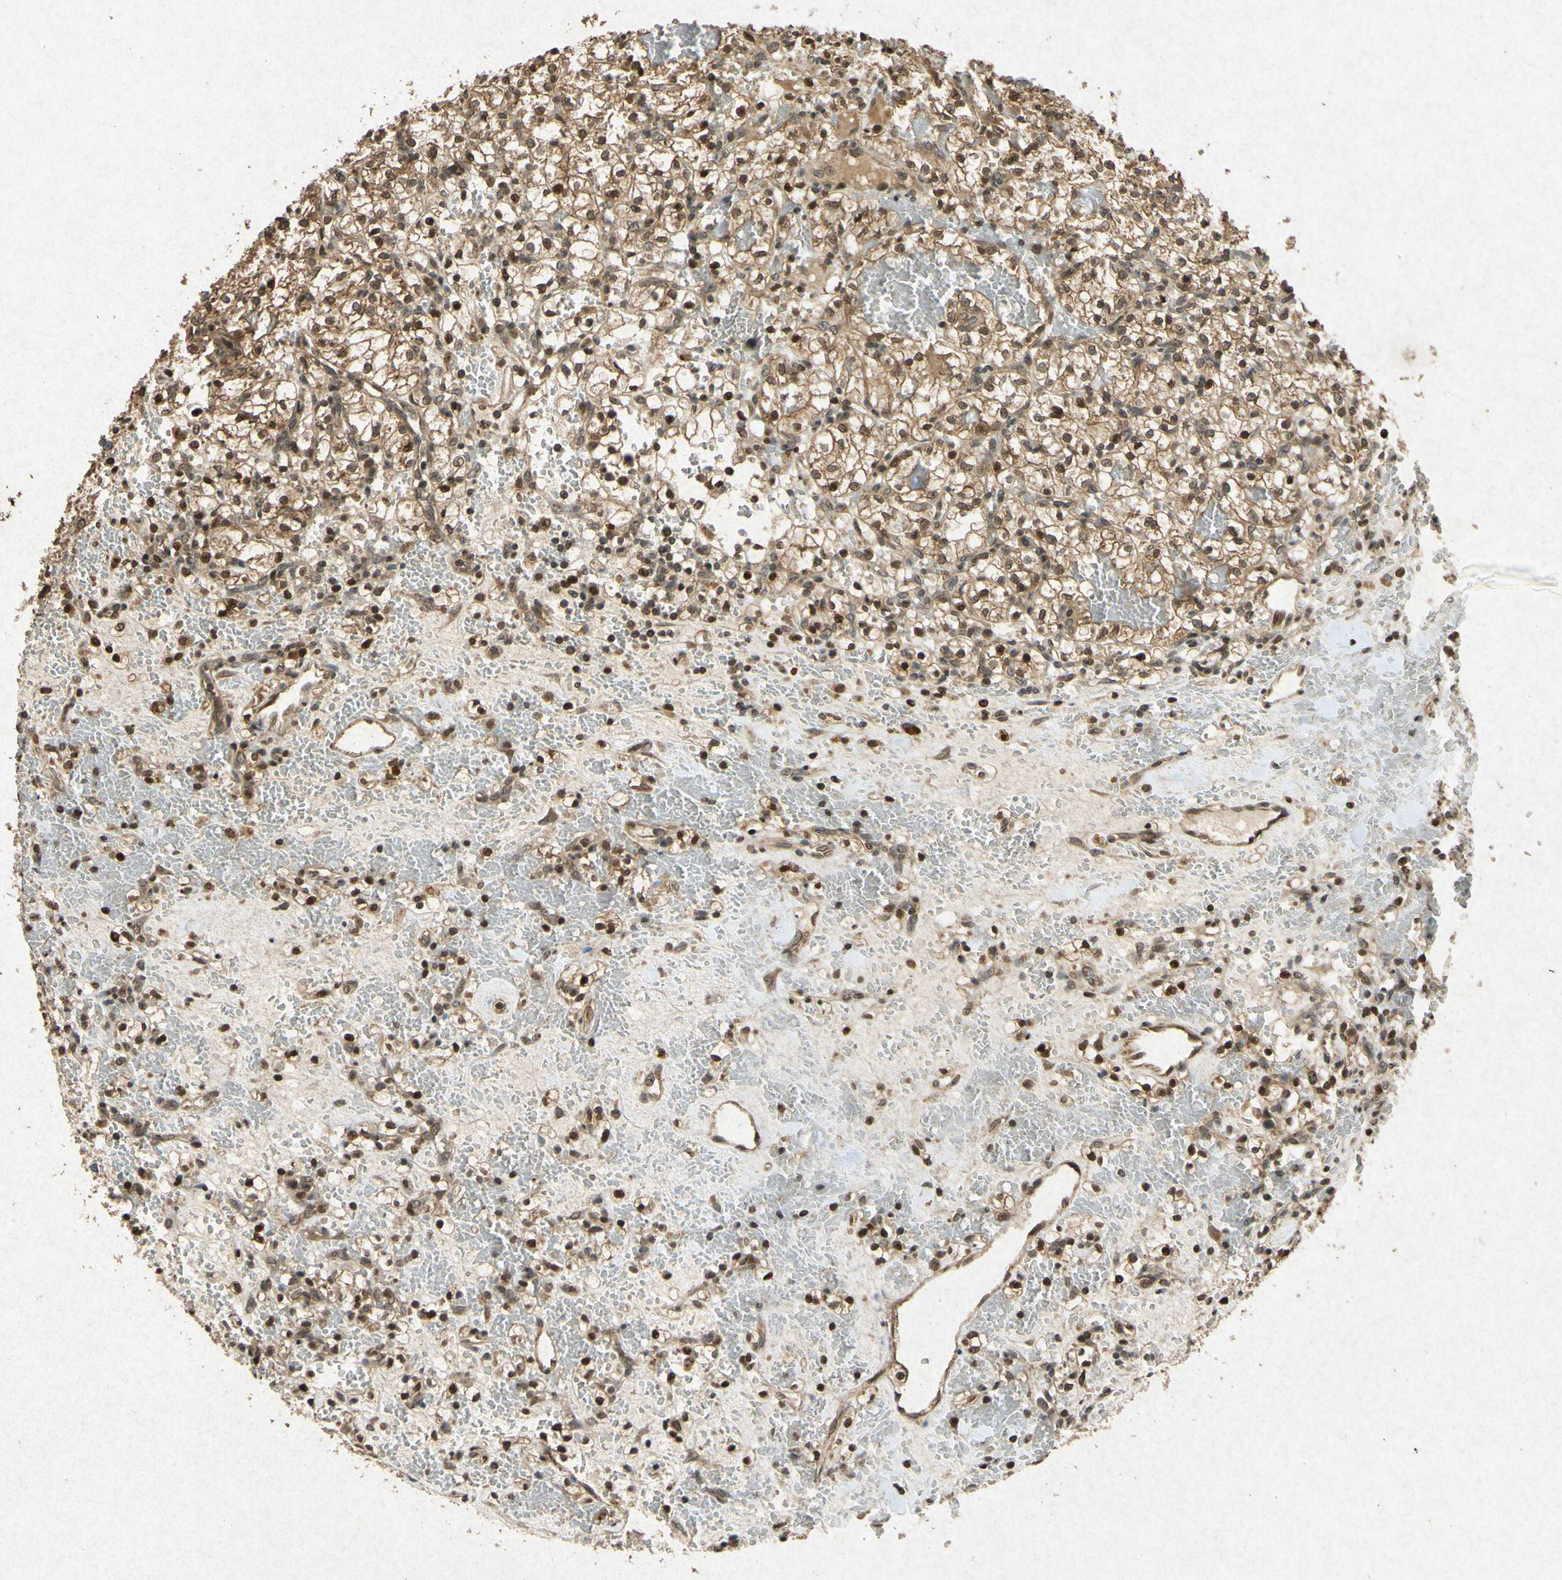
{"staining": {"intensity": "moderate", "quantity": ">75%", "location": "cytoplasmic/membranous,nuclear"}, "tissue": "renal cancer", "cell_type": "Tumor cells", "image_type": "cancer", "snomed": [{"axis": "morphology", "description": "Adenocarcinoma, NOS"}, {"axis": "topography", "description": "Kidney"}], "caption": "The immunohistochemical stain highlights moderate cytoplasmic/membranous and nuclear positivity in tumor cells of renal adenocarcinoma tissue.", "gene": "ATP6V1H", "patient": {"sex": "female", "age": 60}}